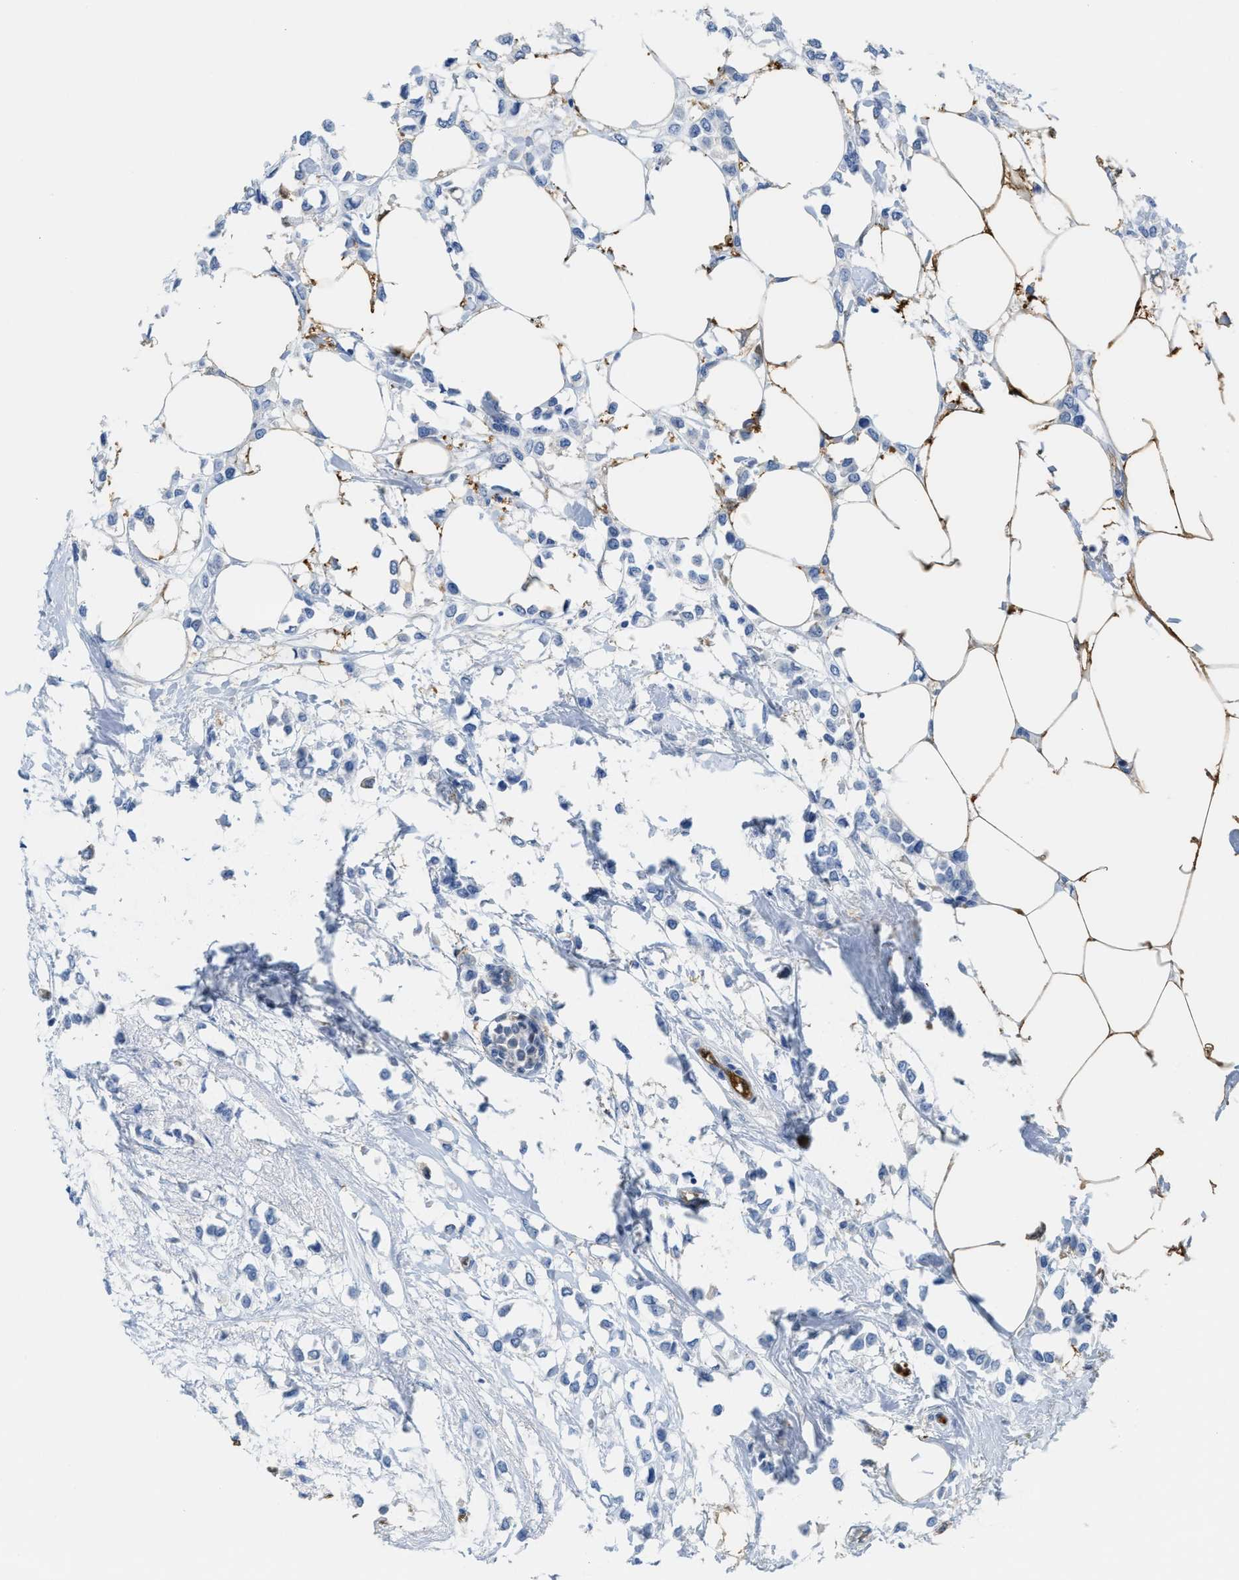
{"staining": {"intensity": "negative", "quantity": "none", "location": "none"}, "tissue": "breast cancer", "cell_type": "Tumor cells", "image_type": "cancer", "snomed": [{"axis": "morphology", "description": "Lobular carcinoma"}, {"axis": "topography", "description": "Breast"}], "caption": "There is no significant staining in tumor cells of breast cancer.", "gene": "ASS1", "patient": {"sex": "female", "age": 51}}